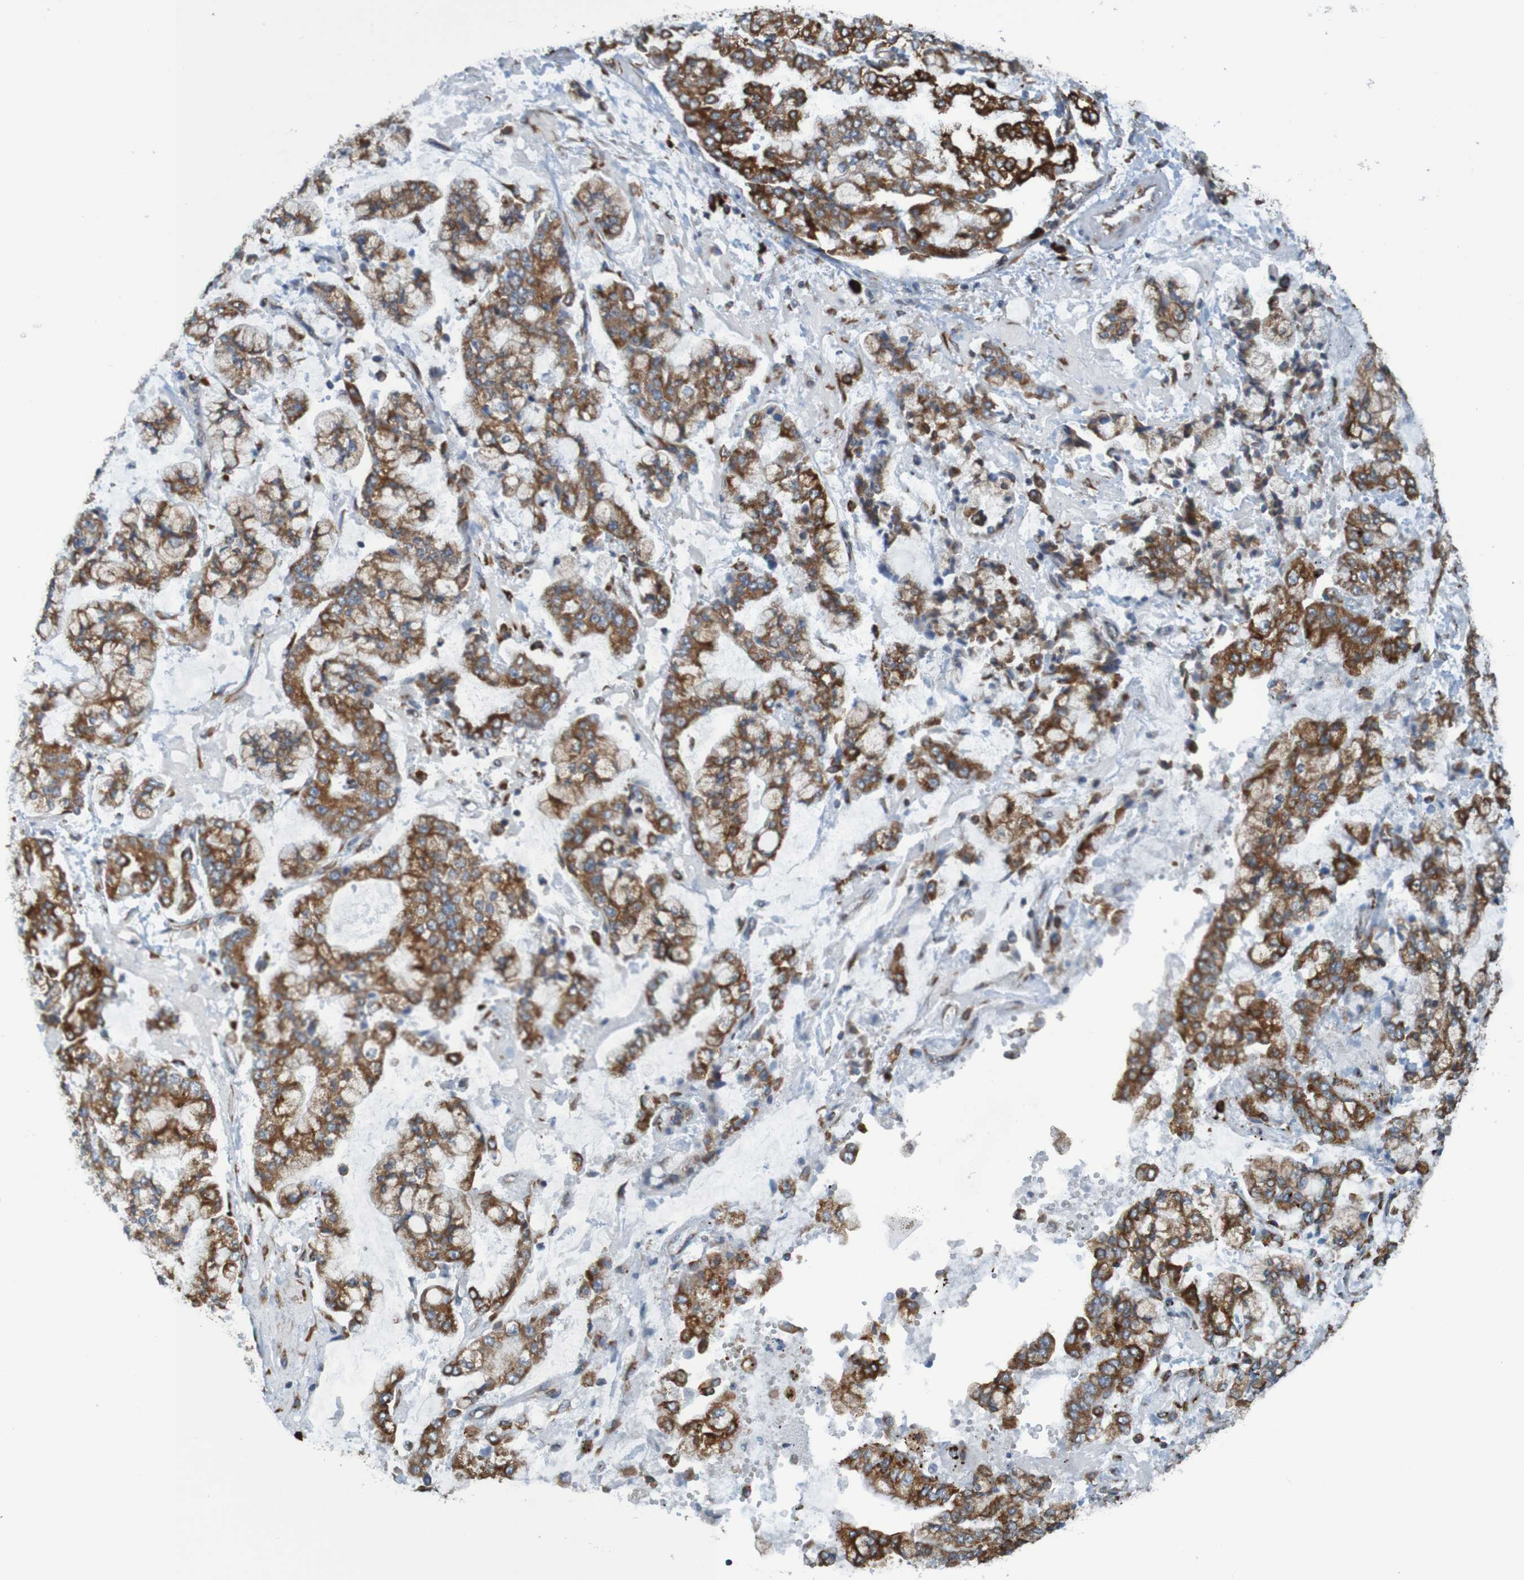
{"staining": {"intensity": "moderate", "quantity": "25%-75%", "location": "cytoplasmic/membranous"}, "tissue": "stomach cancer", "cell_type": "Tumor cells", "image_type": "cancer", "snomed": [{"axis": "morphology", "description": "Adenocarcinoma, NOS"}, {"axis": "topography", "description": "Stomach"}], "caption": "Human stomach cancer stained for a protein (brown) displays moderate cytoplasmic/membranous positive positivity in approximately 25%-75% of tumor cells.", "gene": "SSR1", "patient": {"sex": "male", "age": 76}}